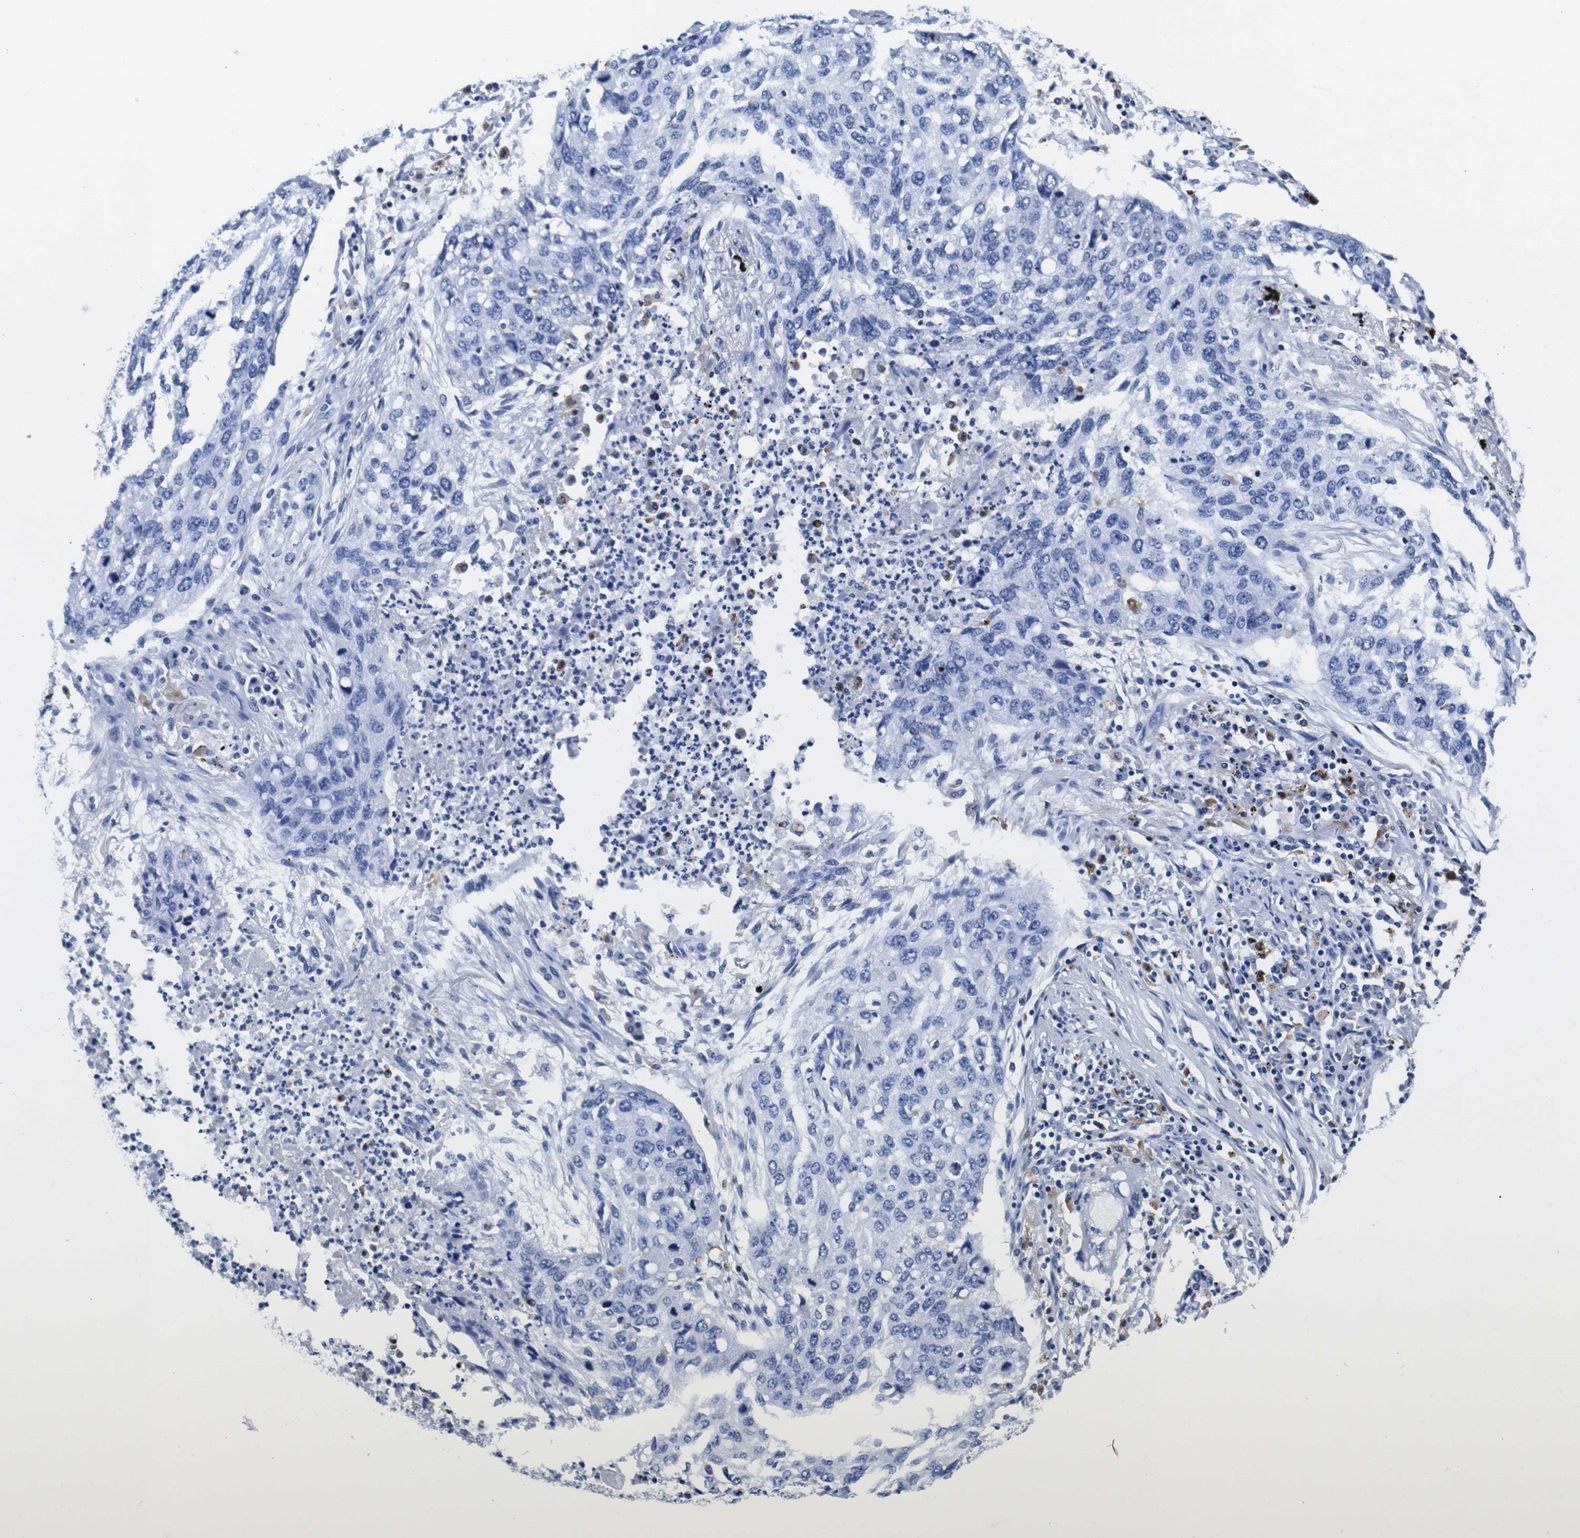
{"staining": {"intensity": "negative", "quantity": "none", "location": "none"}, "tissue": "lung cancer", "cell_type": "Tumor cells", "image_type": "cancer", "snomed": [{"axis": "morphology", "description": "Squamous cell carcinoma, NOS"}, {"axis": "topography", "description": "Lung"}], "caption": "Human squamous cell carcinoma (lung) stained for a protein using immunohistochemistry shows no positivity in tumor cells.", "gene": "HLA-DMB", "patient": {"sex": "female", "age": 63}}